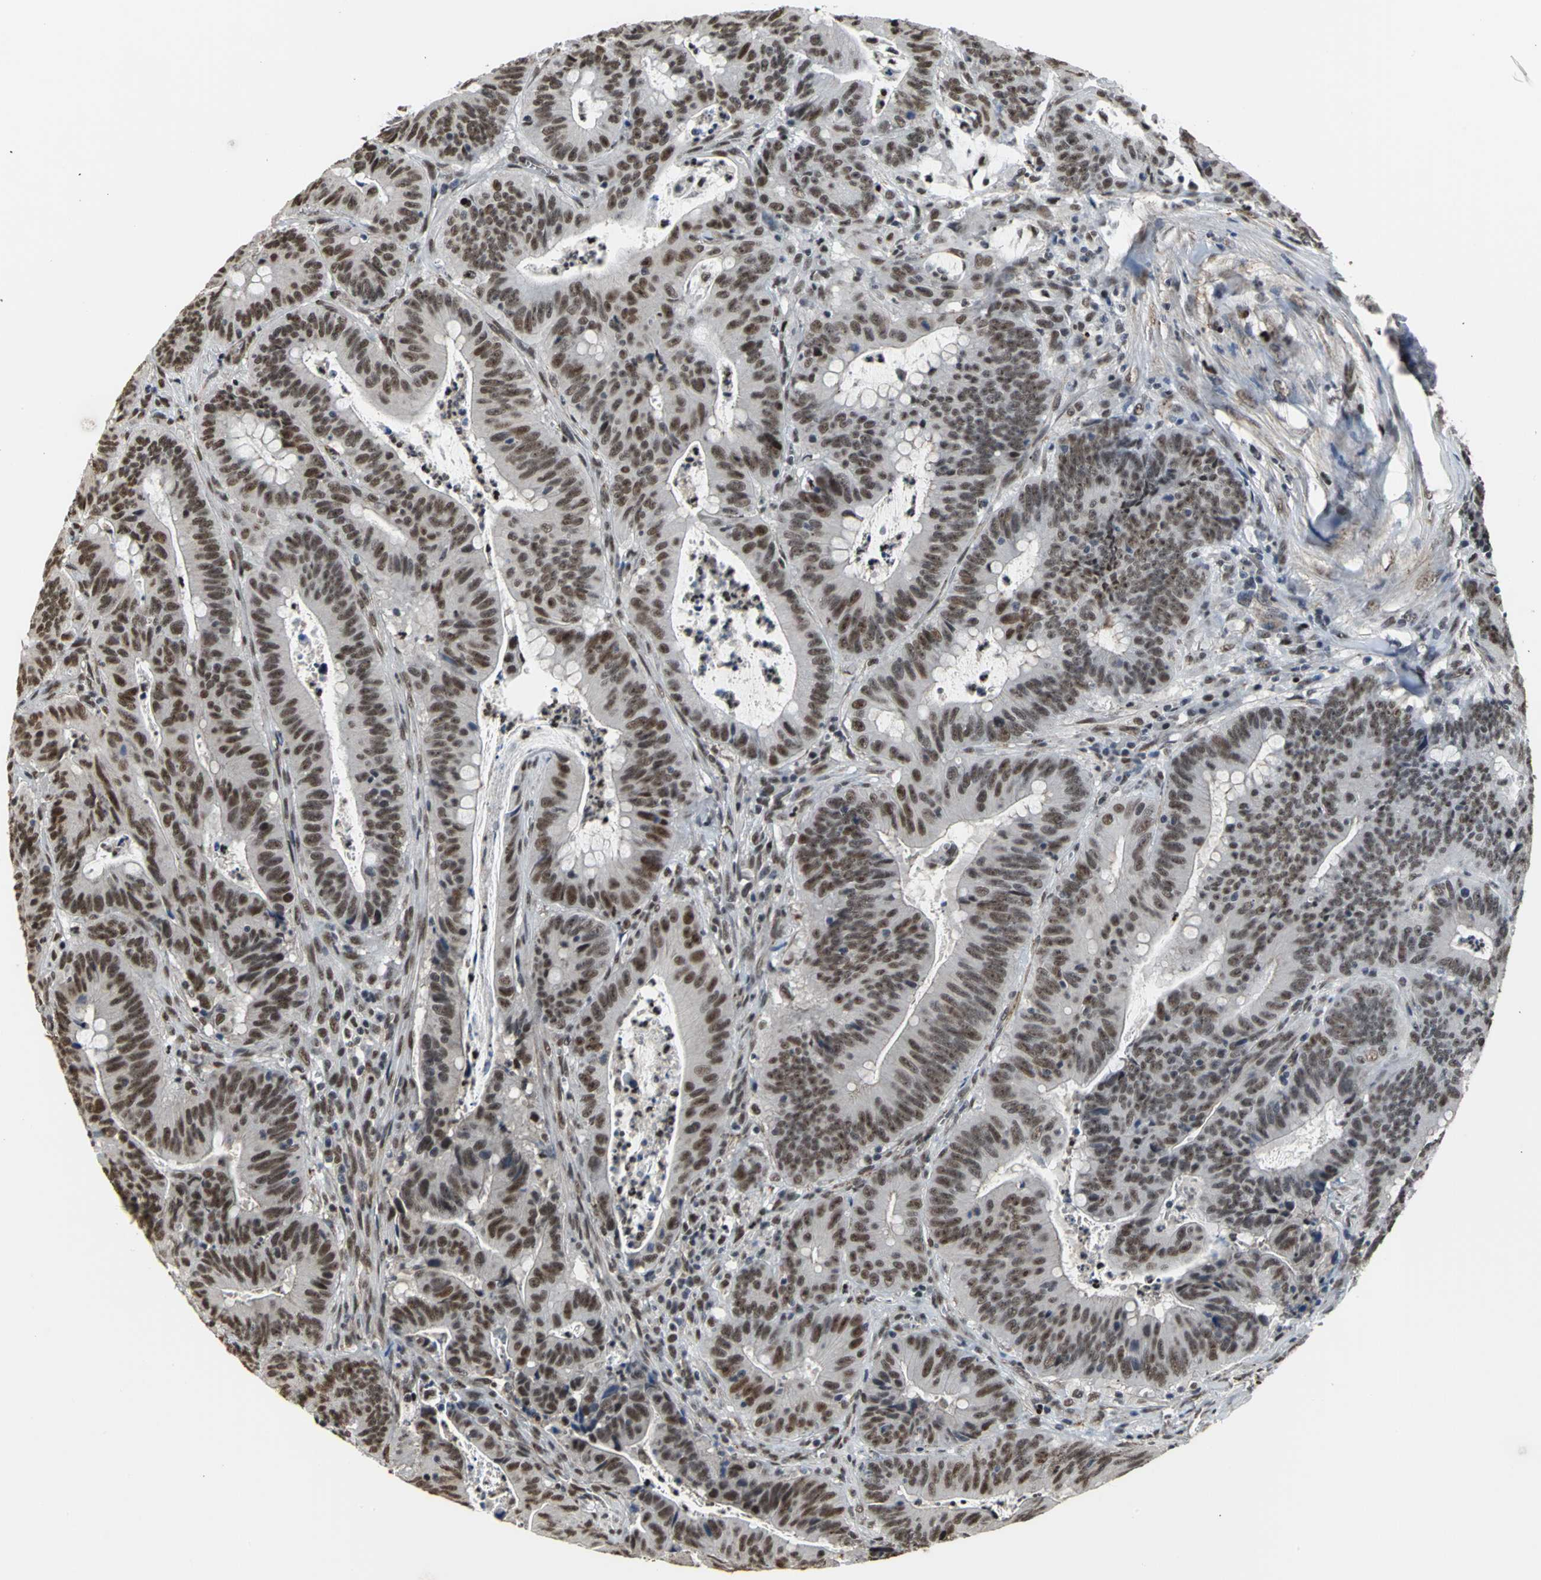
{"staining": {"intensity": "strong", "quantity": ">75%", "location": "nuclear"}, "tissue": "colorectal cancer", "cell_type": "Tumor cells", "image_type": "cancer", "snomed": [{"axis": "morphology", "description": "Adenocarcinoma, NOS"}, {"axis": "topography", "description": "Colon"}], "caption": "Strong nuclear expression is present in about >75% of tumor cells in adenocarcinoma (colorectal).", "gene": "CCDC88C", "patient": {"sex": "male", "age": 45}}